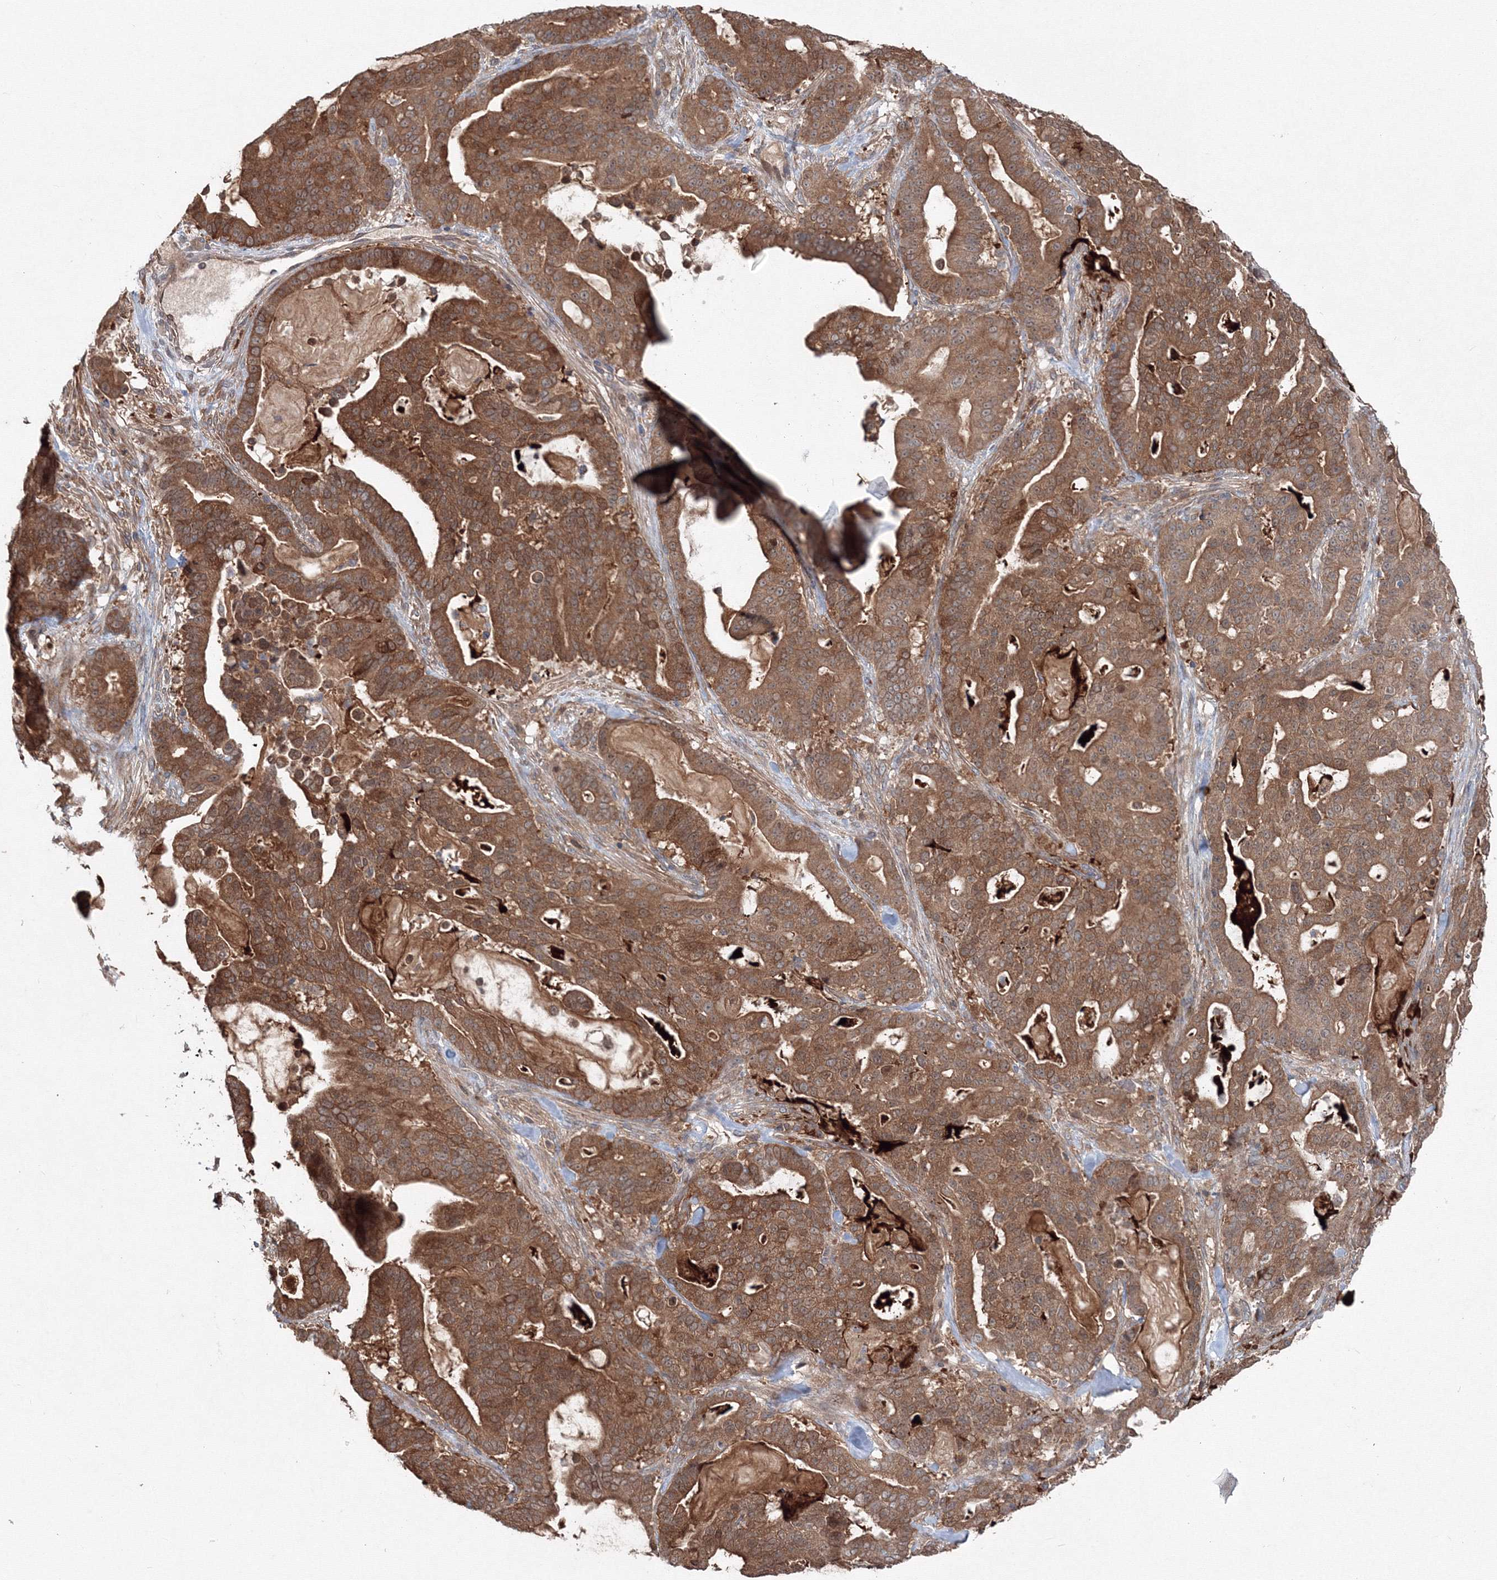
{"staining": {"intensity": "moderate", "quantity": ">75%", "location": "cytoplasmic/membranous"}, "tissue": "pancreatic cancer", "cell_type": "Tumor cells", "image_type": "cancer", "snomed": [{"axis": "morphology", "description": "Adenocarcinoma, NOS"}, {"axis": "topography", "description": "Pancreas"}], "caption": "High-power microscopy captured an immunohistochemistry (IHC) image of pancreatic adenocarcinoma, revealing moderate cytoplasmic/membranous staining in about >75% of tumor cells.", "gene": "MKRN2", "patient": {"sex": "male", "age": 63}}